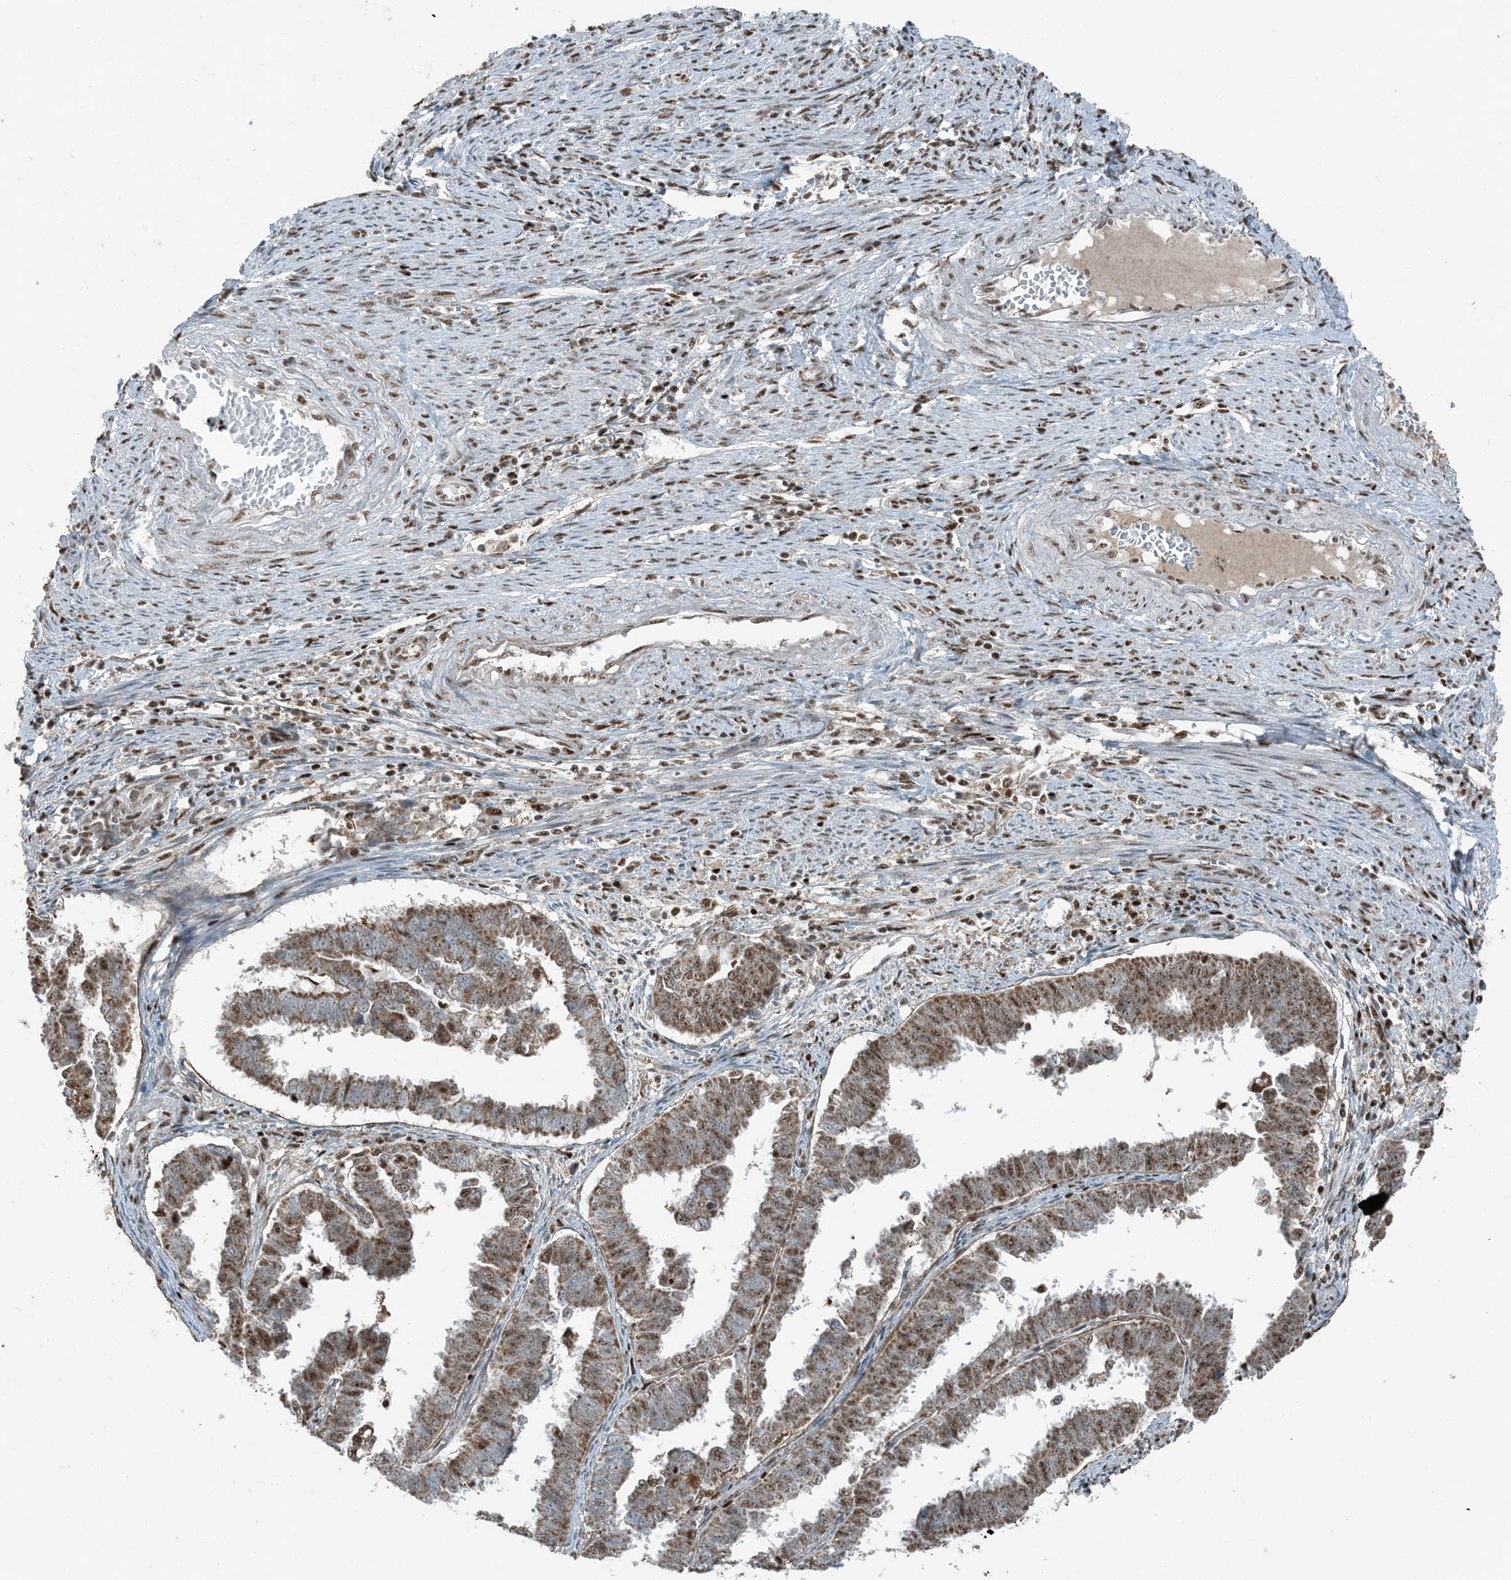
{"staining": {"intensity": "moderate", "quantity": ">75%", "location": "cytoplasmic/membranous,nuclear"}, "tissue": "endometrial cancer", "cell_type": "Tumor cells", "image_type": "cancer", "snomed": [{"axis": "morphology", "description": "Adenocarcinoma, NOS"}, {"axis": "topography", "description": "Endometrium"}], "caption": "Endometrial cancer stained with a protein marker demonstrates moderate staining in tumor cells.", "gene": "TADA2B", "patient": {"sex": "female", "age": 75}}